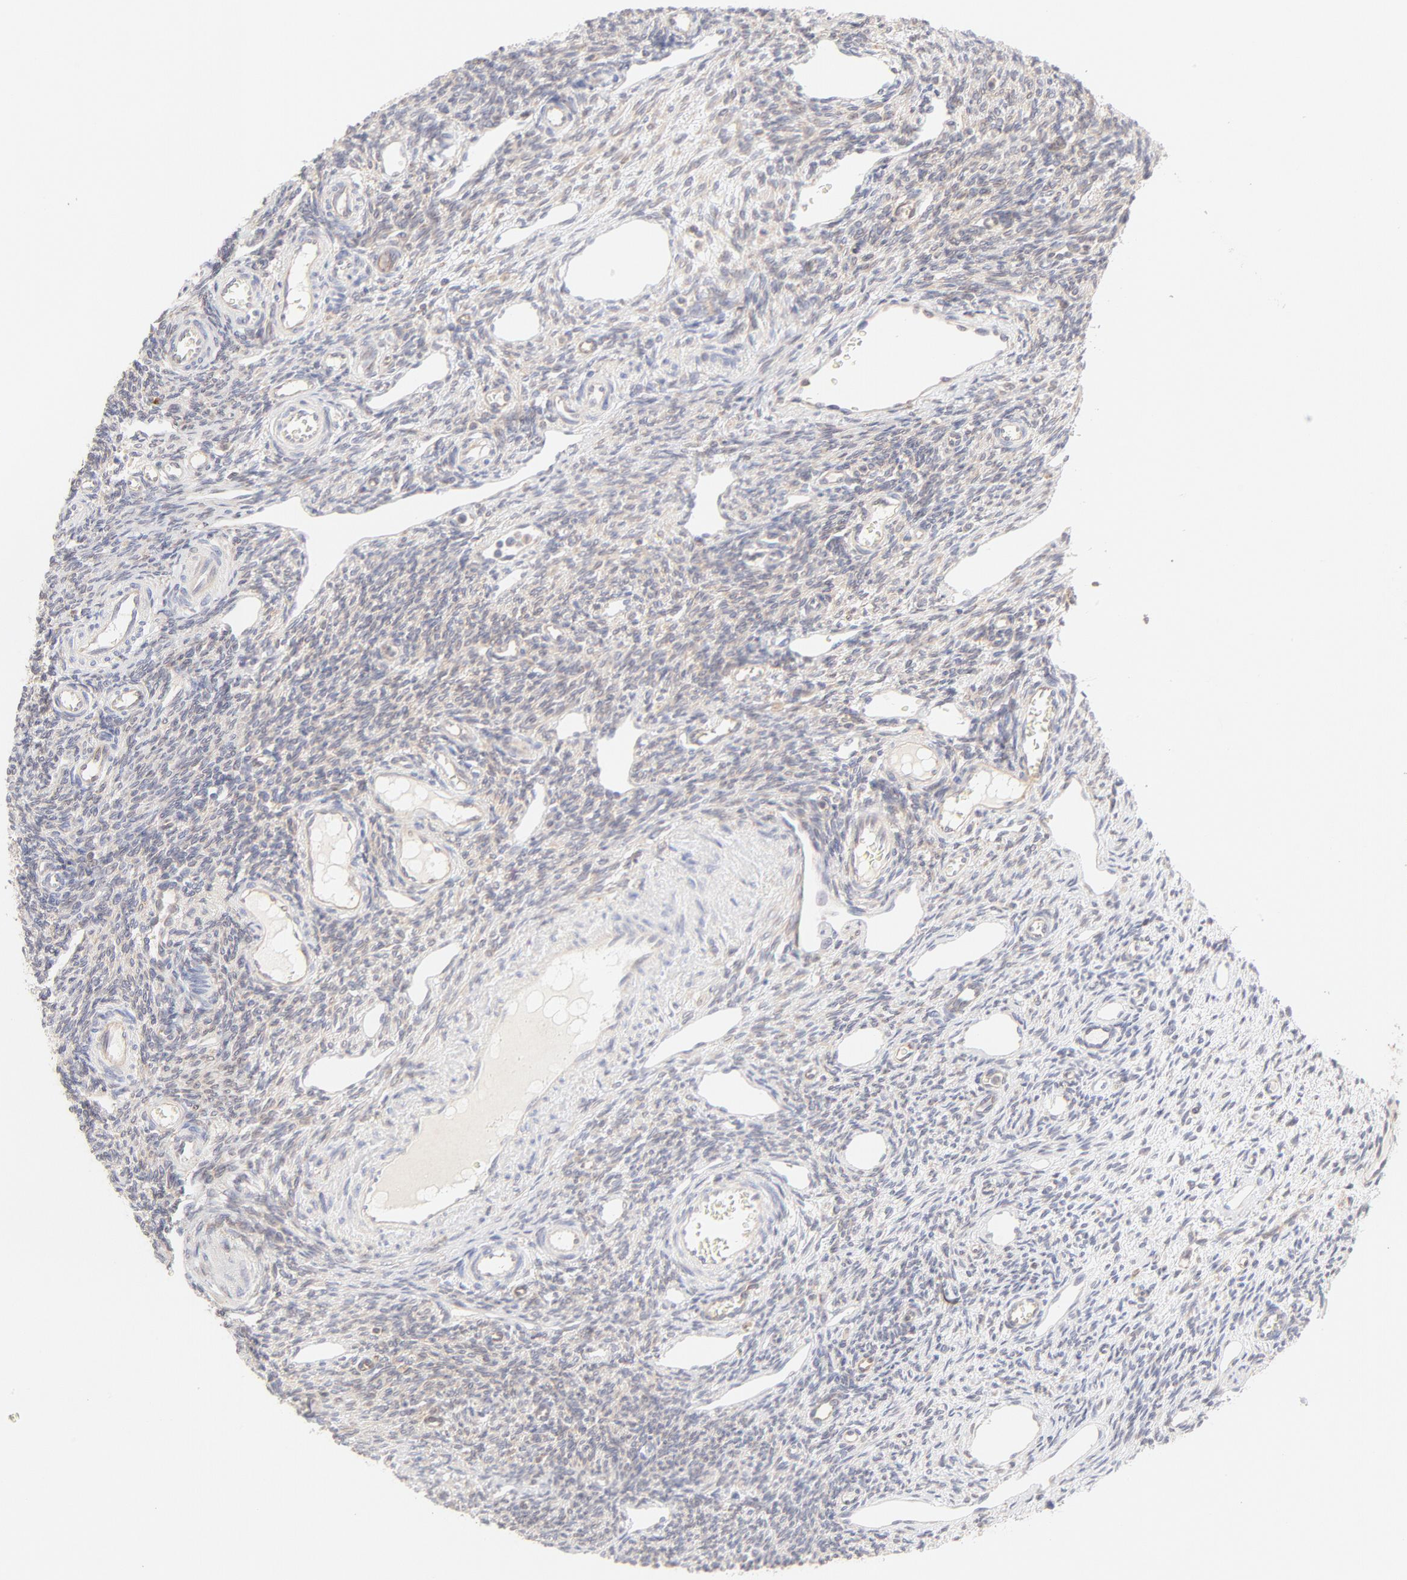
{"staining": {"intensity": "weak", "quantity": "25%-75%", "location": "cytoplasmic/membranous"}, "tissue": "ovary", "cell_type": "Ovarian stroma cells", "image_type": "normal", "snomed": [{"axis": "morphology", "description": "Normal tissue, NOS"}, {"axis": "topography", "description": "Ovary"}], "caption": "Protein expression analysis of benign ovary reveals weak cytoplasmic/membranous expression in about 25%-75% of ovarian stroma cells.", "gene": "RPS6KA1", "patient": {"sex": "female", "age": 33}}